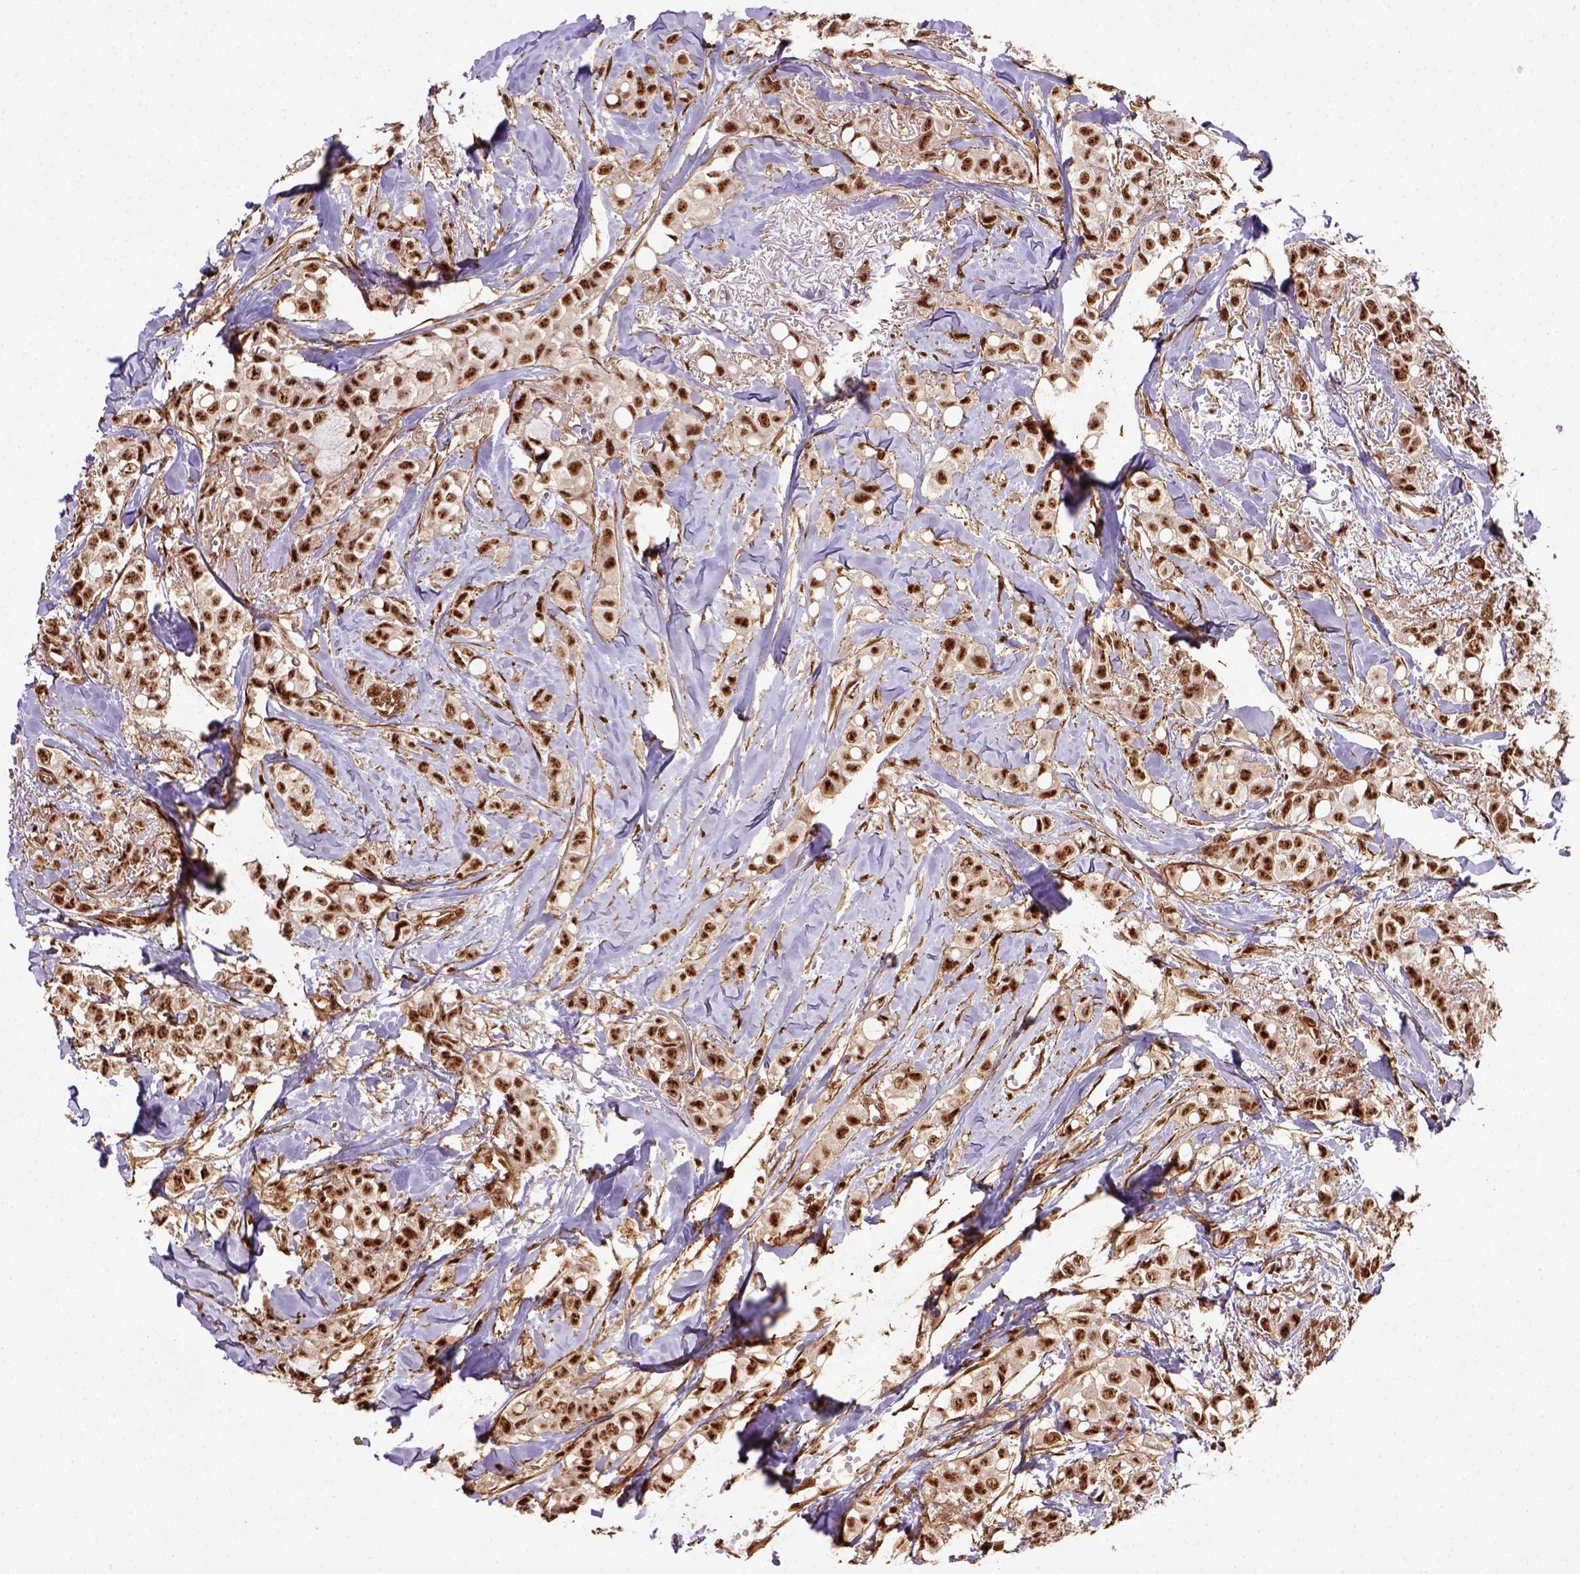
{"staining": {"intensity": "strong", "quantity": ">75%", "location": "nuclear"}, "tissue": "breast cancer", "cell_type": "Tumor cells", "image_type": "cancer", "snomed": [{"axis": "morphology", "description": "Duct carcinoma"}, {"axis": "topography", "description": "Breast"}], "caption": "Invasive ductal carcinoma (breast) stained with immunohistochemistry reveals strong nuclear expression in about >75% of tumor cells.", "gene": "PPIG", "patient": {"sex": "female", "age": 85}}